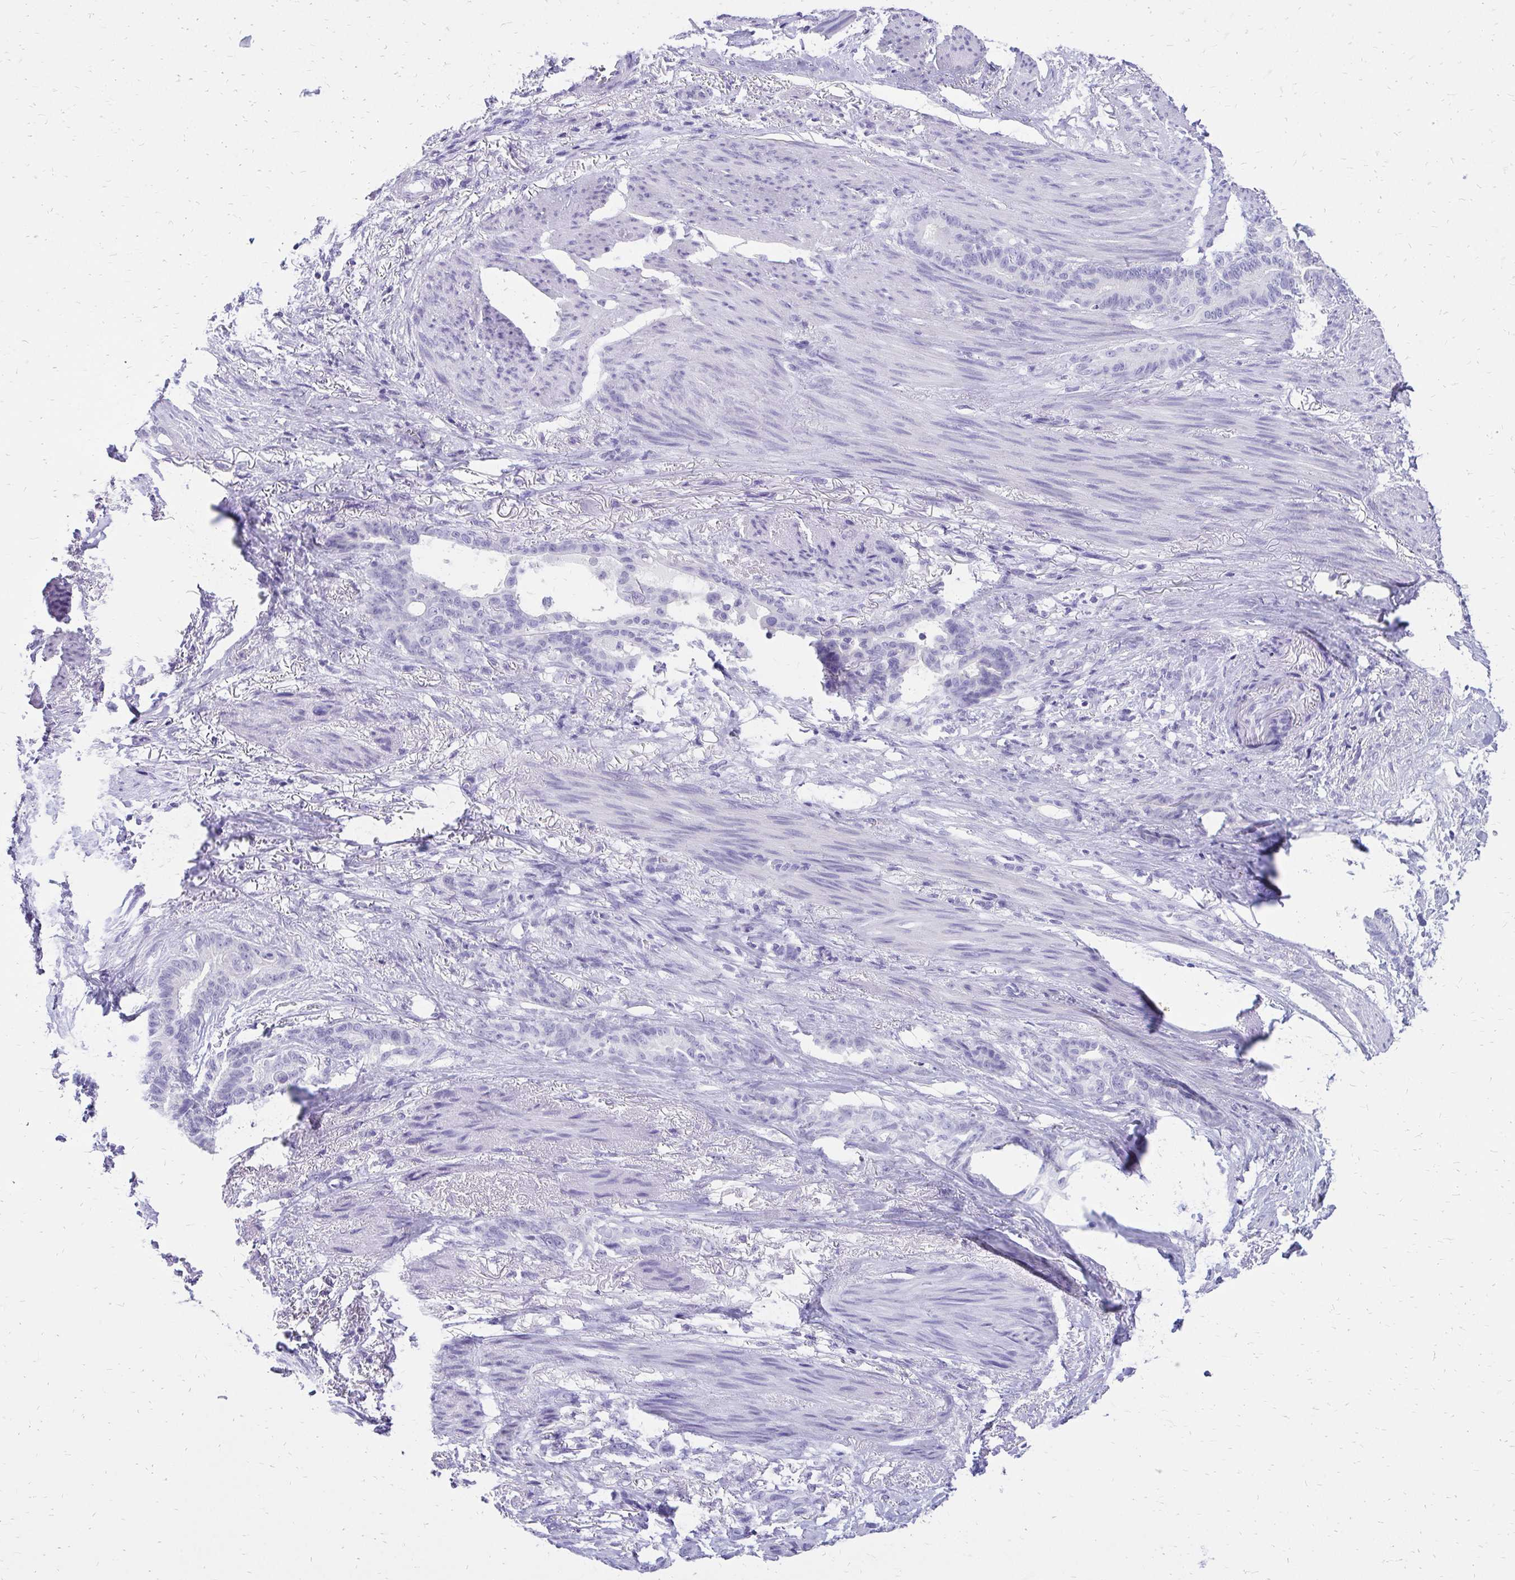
{"staining": {"intensity": "negative", "quantity": "none", "location": "none"}, "tissue": "stomach cancer", "cell_type": "Tumor cells", "image_type": "cancer", "snomed": [{"axis": "morphology", "description": "Normal tissue, NOS"}, {"axis": "morphology", "description": "Adenocarcinoma, NOS"}, {"axis": "topography", "description": "Esophagus"}, {"axis": "topography", "description": "Stomach, upper"}], "caption": "DAB immunohistochemical staining of human stomach cancer (adenocarcinoma) demonstrates no significant expression in tumor cells.", "gene": "SLC32A1", "patient": {"sex": "male", "age": 62}}